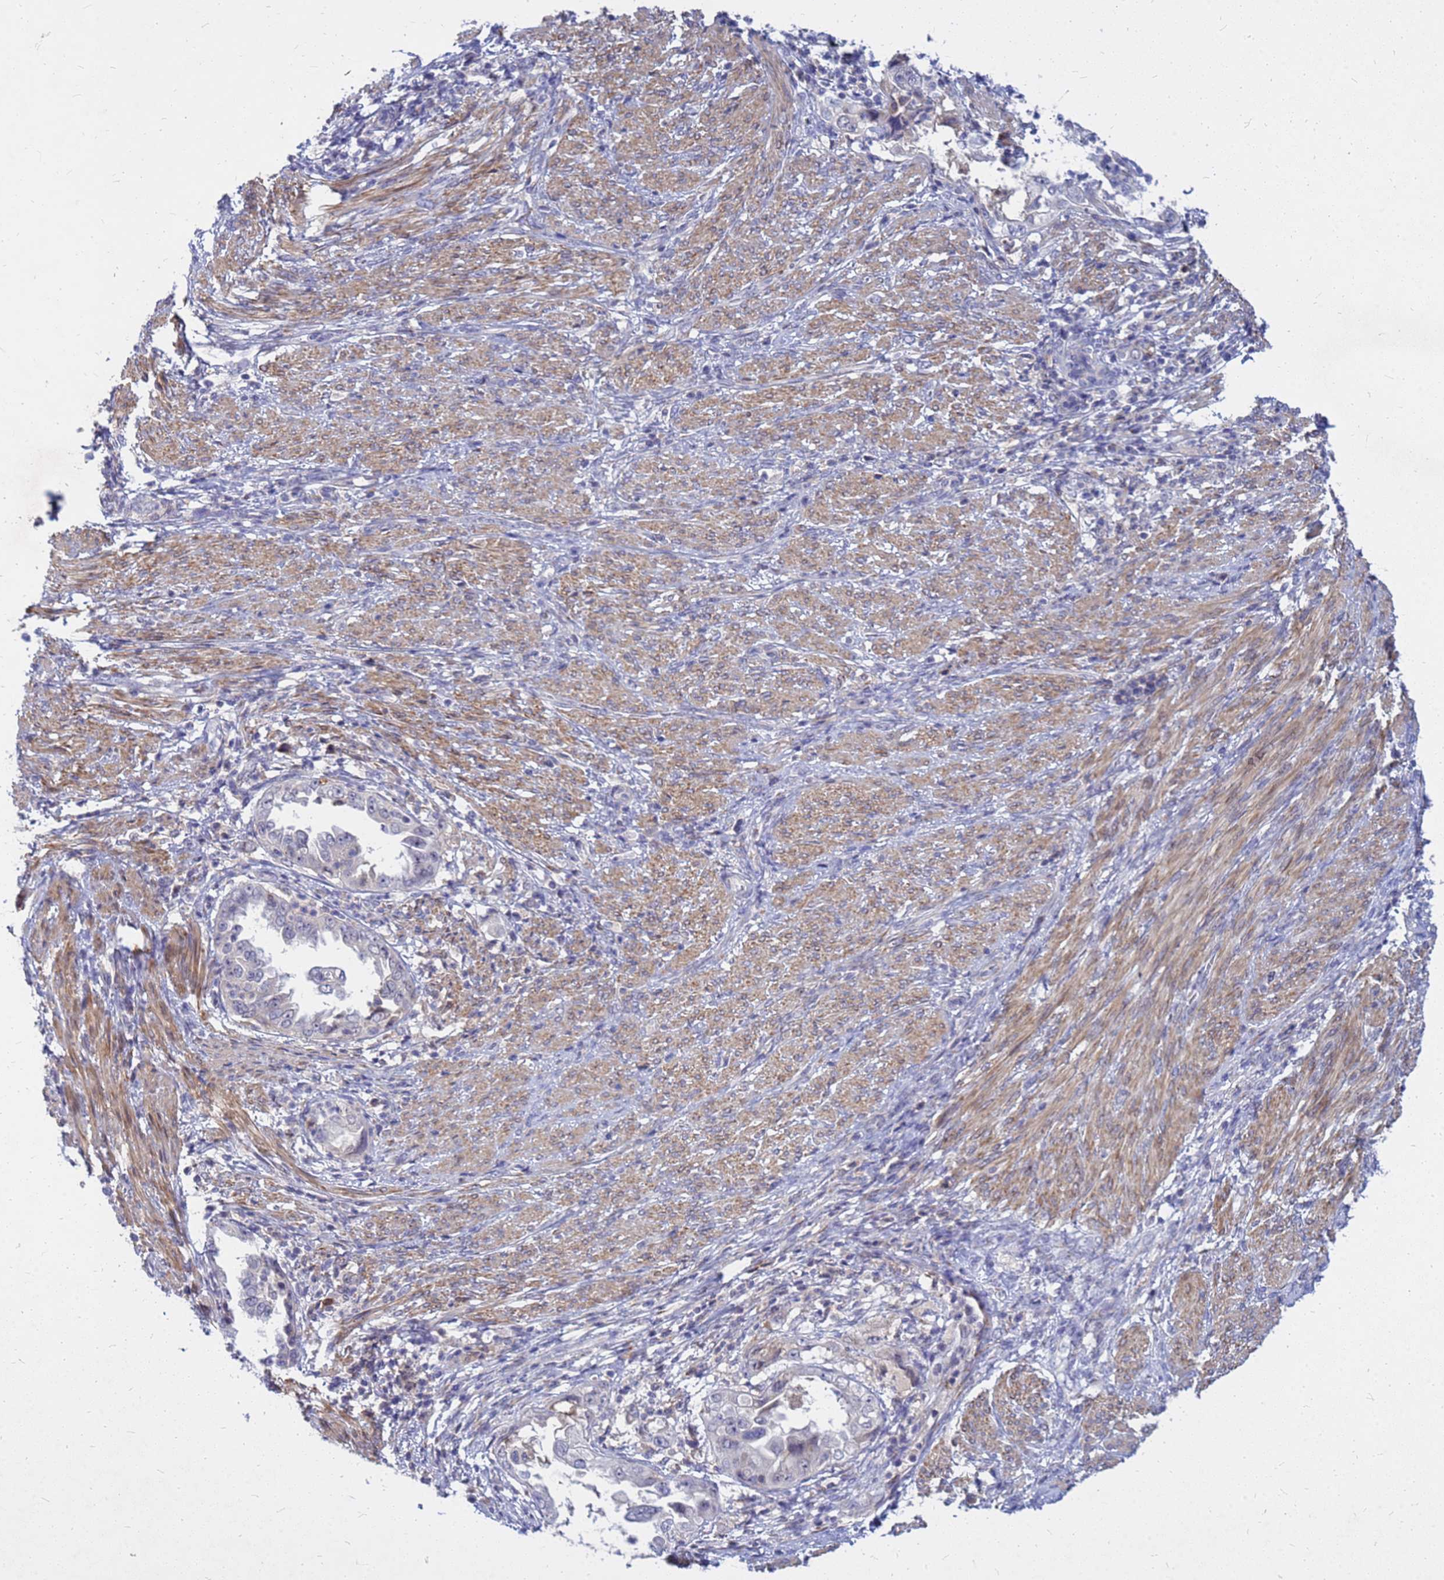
{"staining": {"intensity": "negative", "quantity": "none", "location": "none"}, "tissue": "endometrial cancer", "cell_type": "Tumor cells", "image_type": "cancer", "snomed": [{"axis": "morphology", "description": "Adenocarcinoma, NOS"}, {"axis": "topography", "description": "Endometrium"}], "caption": "Tumor cells are negative for brown protein staining in endometrial cancer (adenocarcinoma).", "gene": "SRGAP3", "patient": {"sex": "female", "age": 85}}